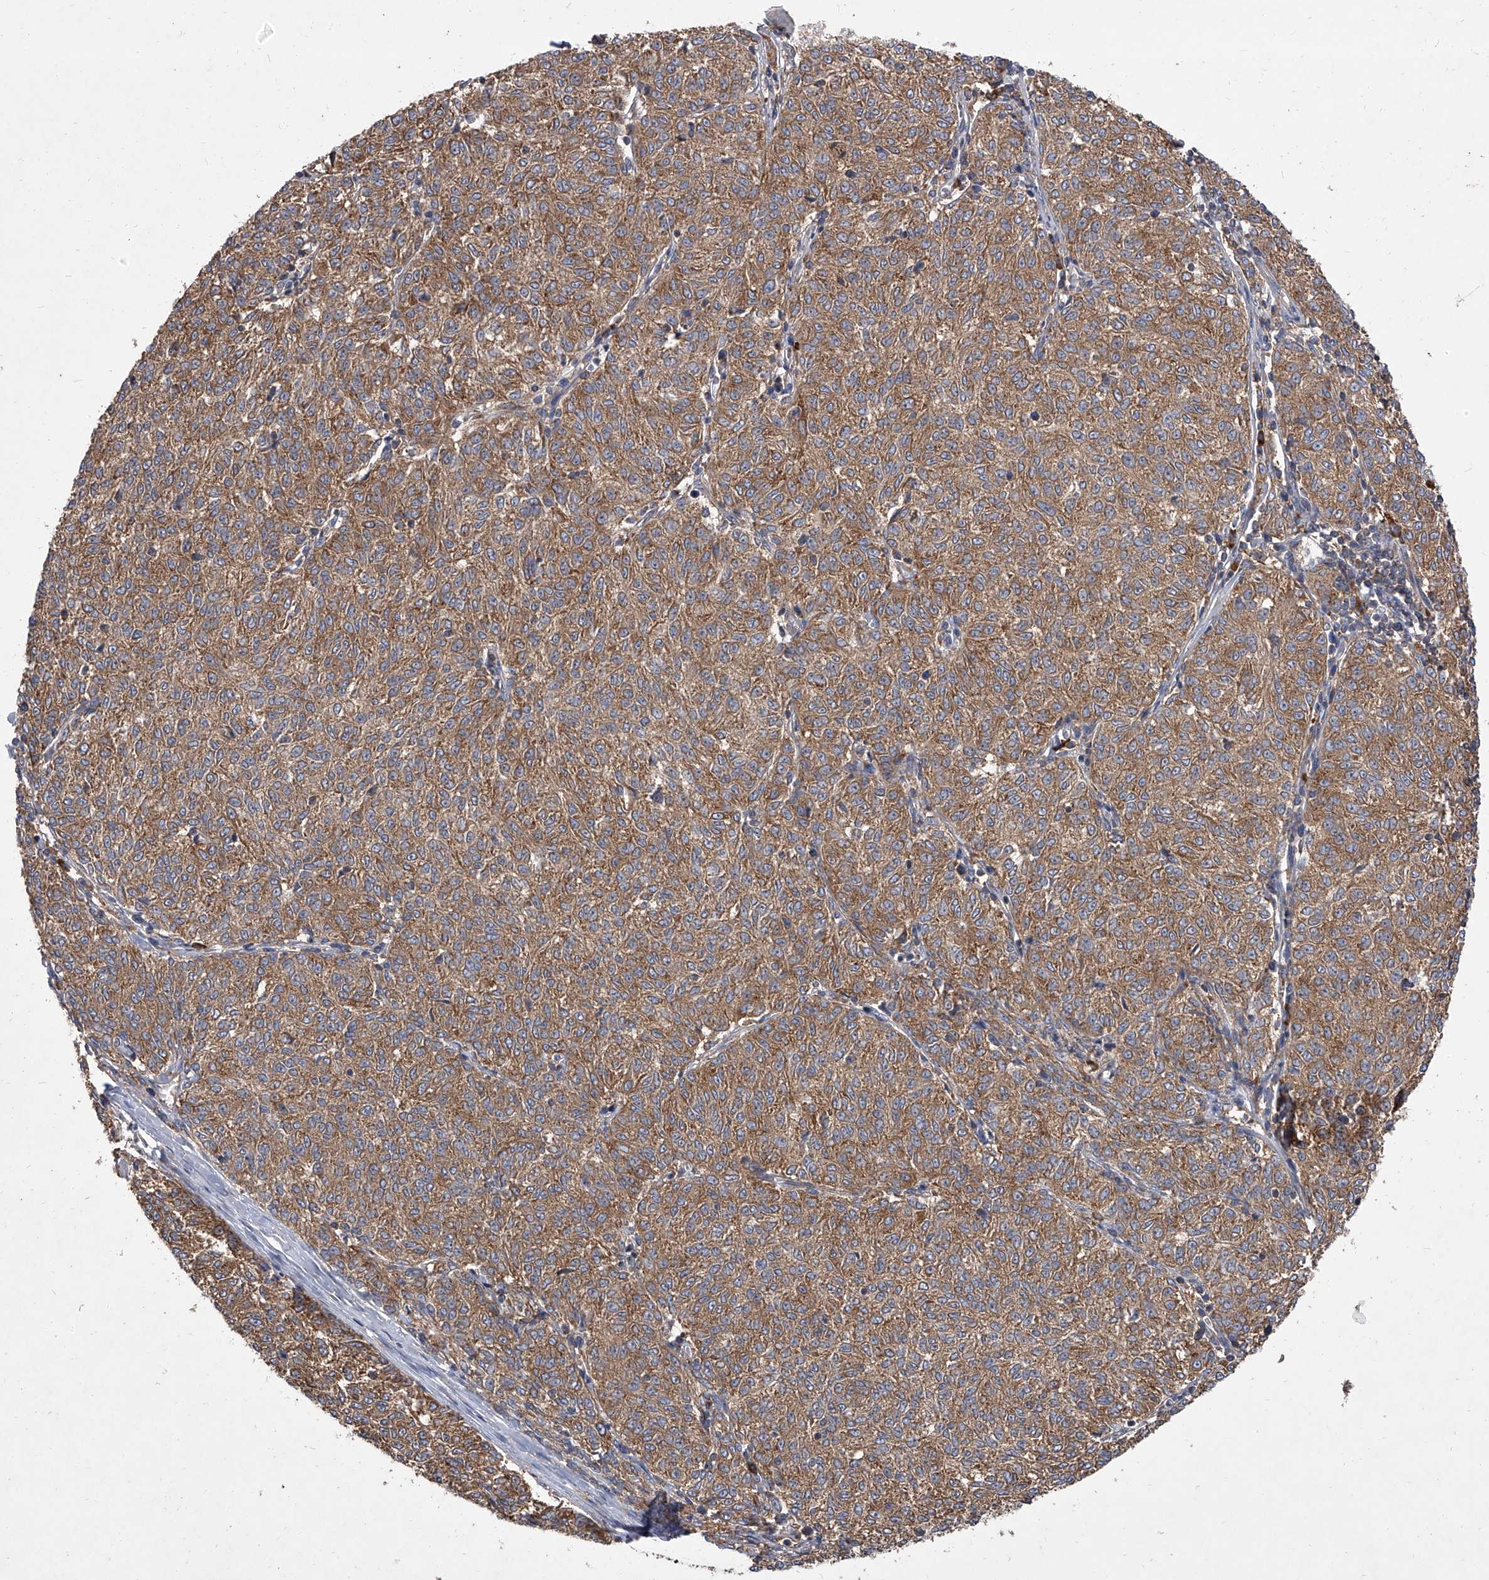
{"staining": {"intensity": "moderate", "quantity": ">75%", "location": "cytoplasmic/membranous"}, "tissue": "melanoma", "cell_type": "Tumor cells", "image_type": "cancer", "snomed": [{"axis": "morphology", "description": "Malignant melanoma, NOS"}, {"axis": "topography", "description": "Skin"}], "caption": "Melanoma was stained to show a protein in brown. There is medium levels of moderate cytoplasmic/membranous expression in about >75% of tumor cells.", "gene": "EIF2S2", "patient": {"sex": "female", "age": 72}}